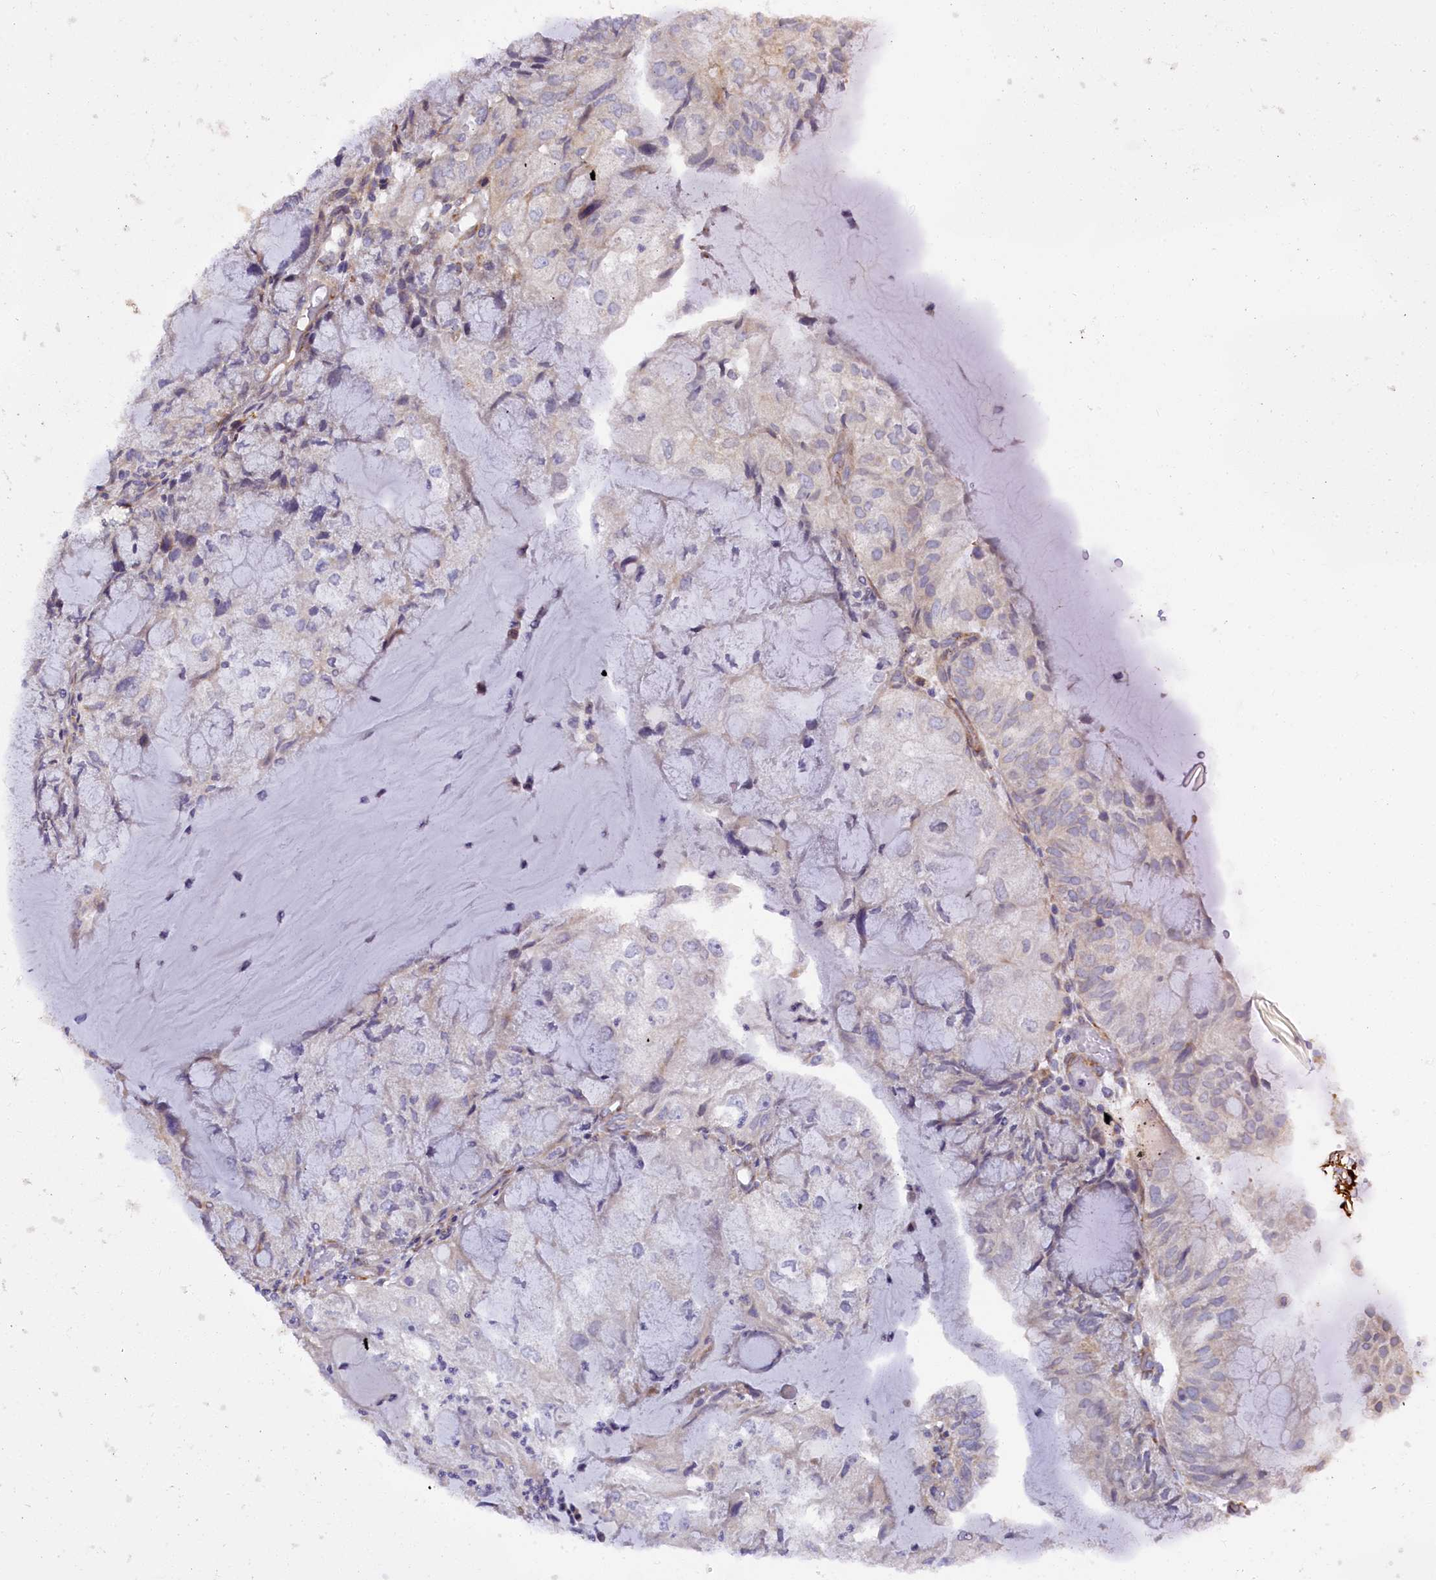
{"staining": {"intensity": "negative", "quantity": "none", "location": "none"}, "tissue": "endometrial cancer", "cell_type": "Tumor cells", "image_type": "cancer", "snomed": [{"axis": "morphology", "description": "Adenocarcinoma, NOS"}, {"axis": "topography", "description": "Endometrium"}], "caption": "Image shows no protein staining in tumor cells of adenocarcinoma (endometrial) tissue.", "gene": "POGLUT3", "patient": {"sex": "female", "age": 81}}